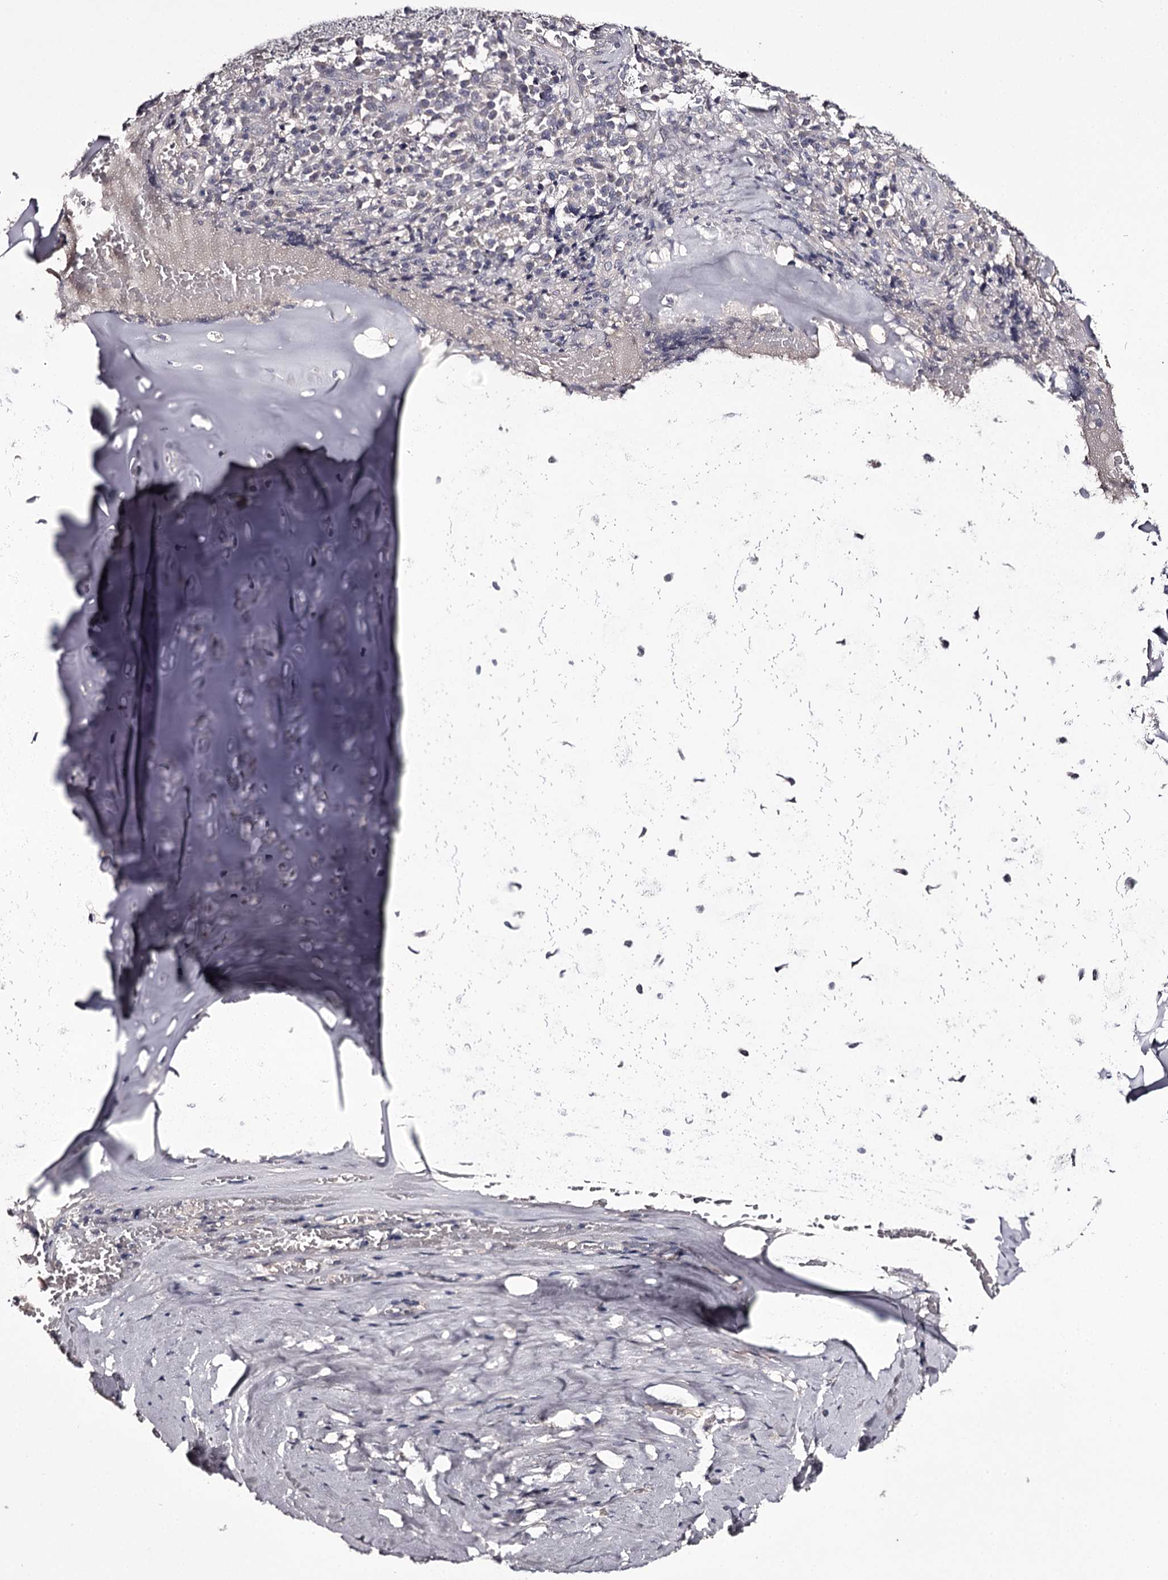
{"staining": {"intensity": "negative", "quantity": "none", "location": "none"}, "tissue": "adipose tissue", "cell_type": "Adipocytes", "image_type": "normal", "snomed": [{"axis": "morphology", "description": "Normal tissue, NOS"}, {"axis": "morphology", "description": "Basal cell carcinoma"}, {"axis": "topography", "description": "Cartilage tissue"}, {"axis": "topography", "description": "Nasopharynx"}, {"axis": "topography", "description": "Oral tissue"}], "caption": "This is an immunohistochemistry photomicrograph of normal adipose tissue. There is no expression in adipocytes.", "gene": "PRM2", "patient": {"sex": "female", "age": 77}}